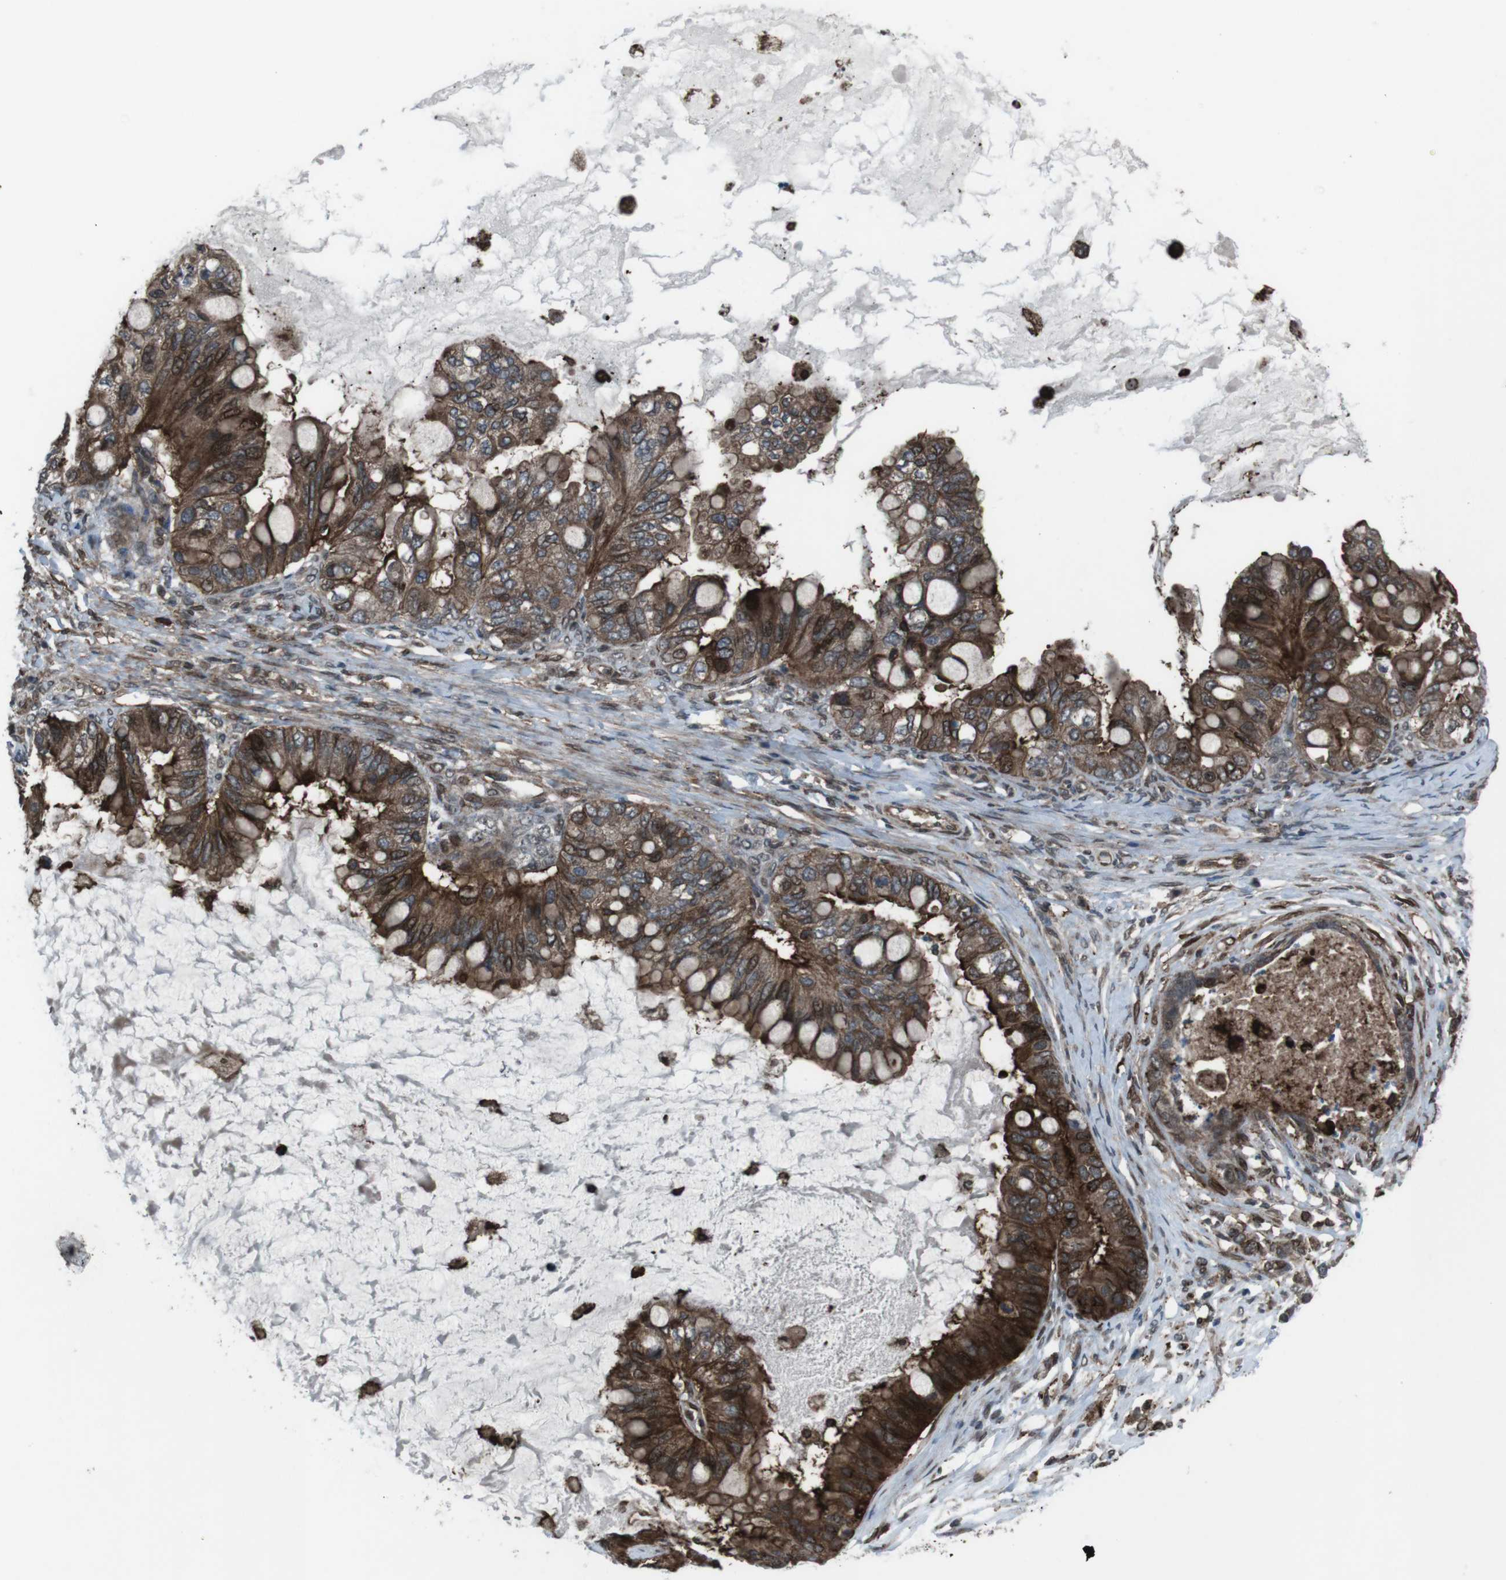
{"staining": {"intensity": "strong", "quantity": ">75%", "location": "cytoplasmic/membranous"}, "tissue": "ovarian cancer", "cell_type": "Tumor cells", "image_type": "cancer", "snomed": [{"axis": "morphology", "description": "Cystadenocarcinoma, mucinous, NOS"}, {"axis": "topography", "description": "Ovary"}], "caption": "Ovarian cancer stained for a protein reveals strong cytoplasmic/membranous positivity in tumor cells.", "gene": "GDF10", "patient": {"sex": "female", "age": 80}}